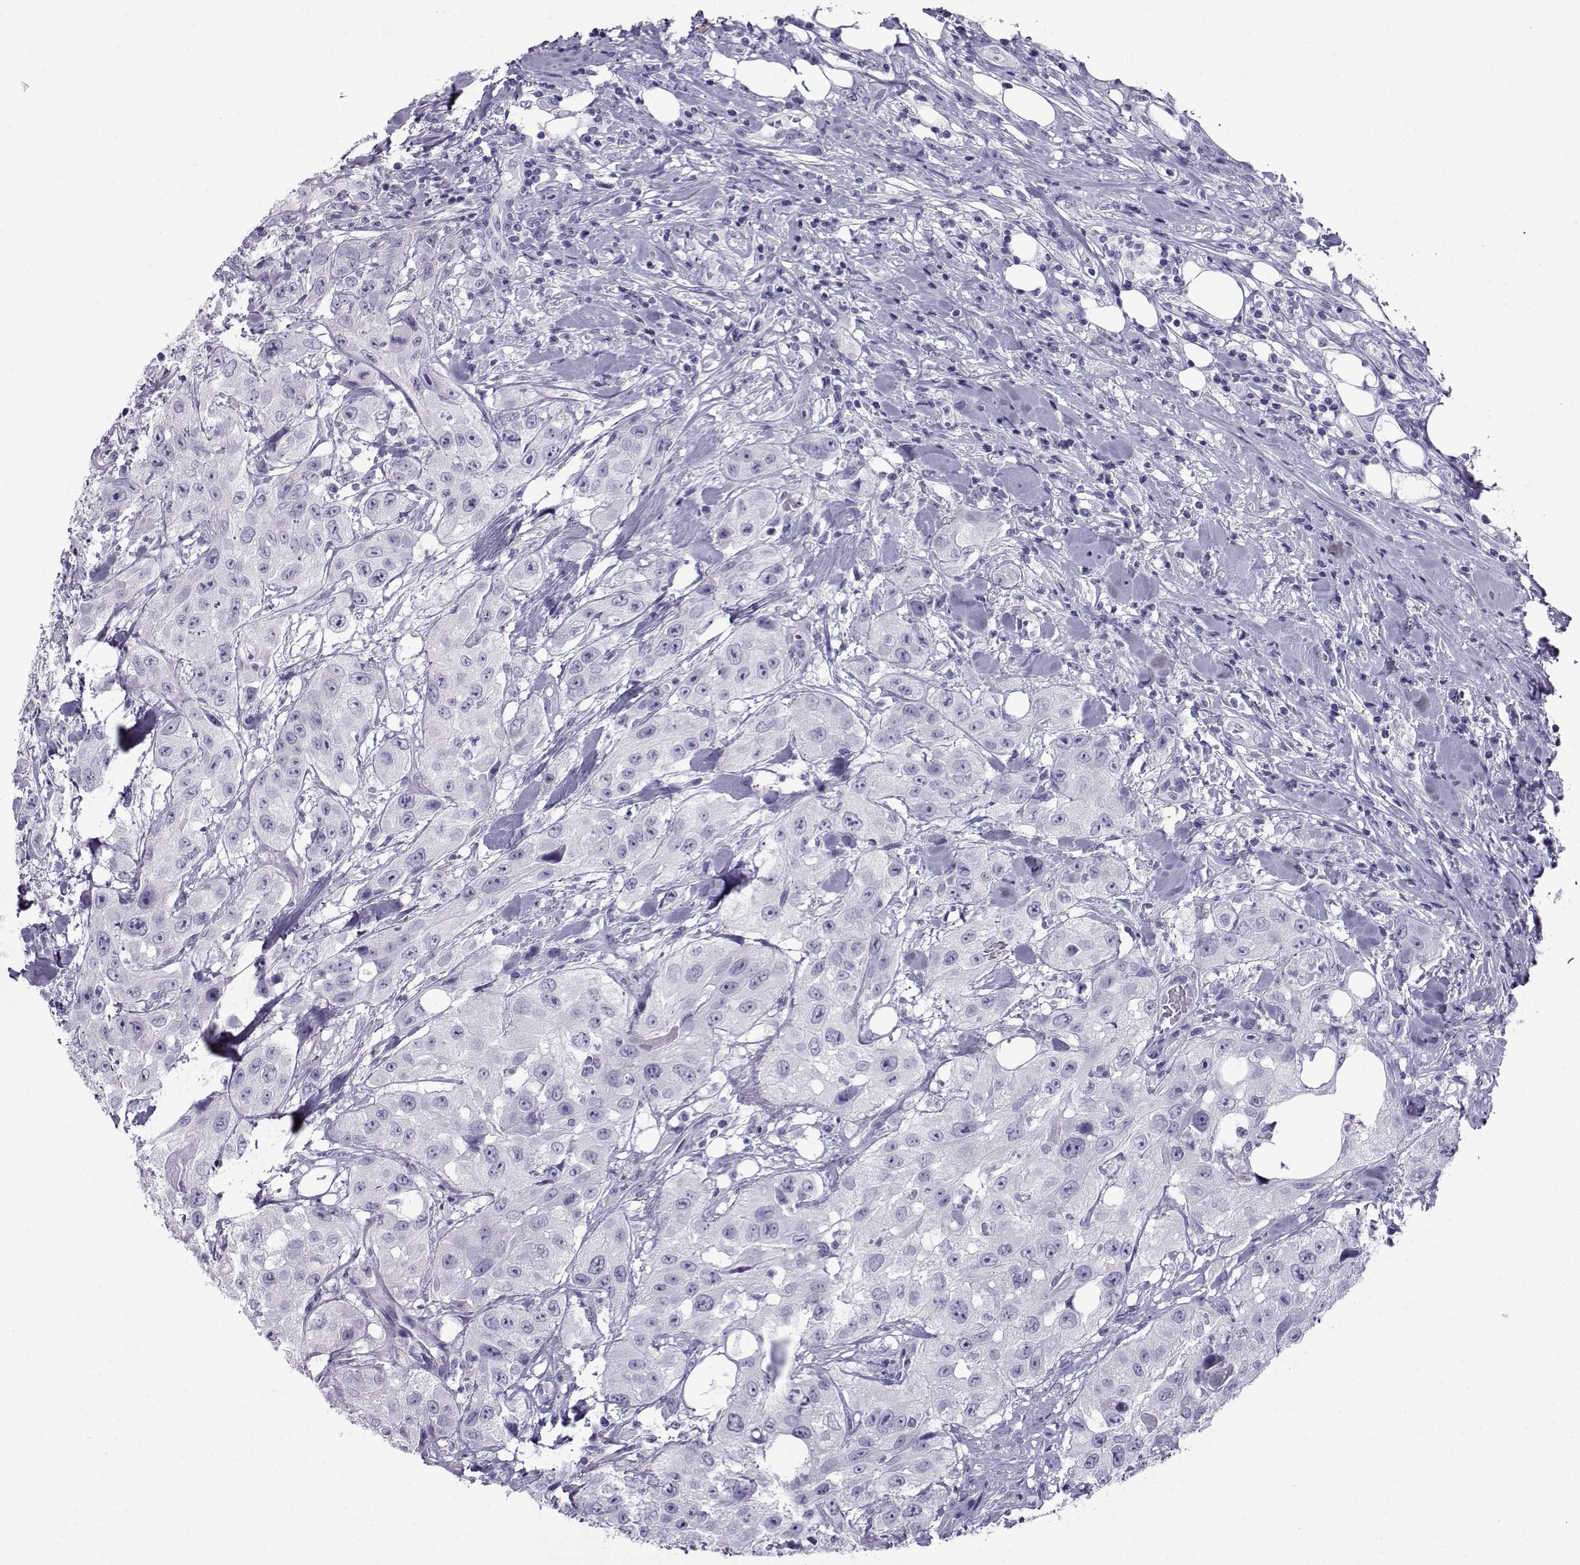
{"staining": {"intensity": "negative", "quantity": "none", "location": "none"}, "tissue": "urothelial cancer", "cell_type": "Tumor cells", "image_type": "cancer", "snomed": [{"axis": "morphology", "description": "Urothelial carcinoma, High grade"}, {"axis": "topography", "description": "Urinary bladder"}], "caption": "Tumor cells are negative for brown protein staining in urothelial cancer.", "gene": "CRYBB1", "patient": {"sex": "male", "age": 79}}